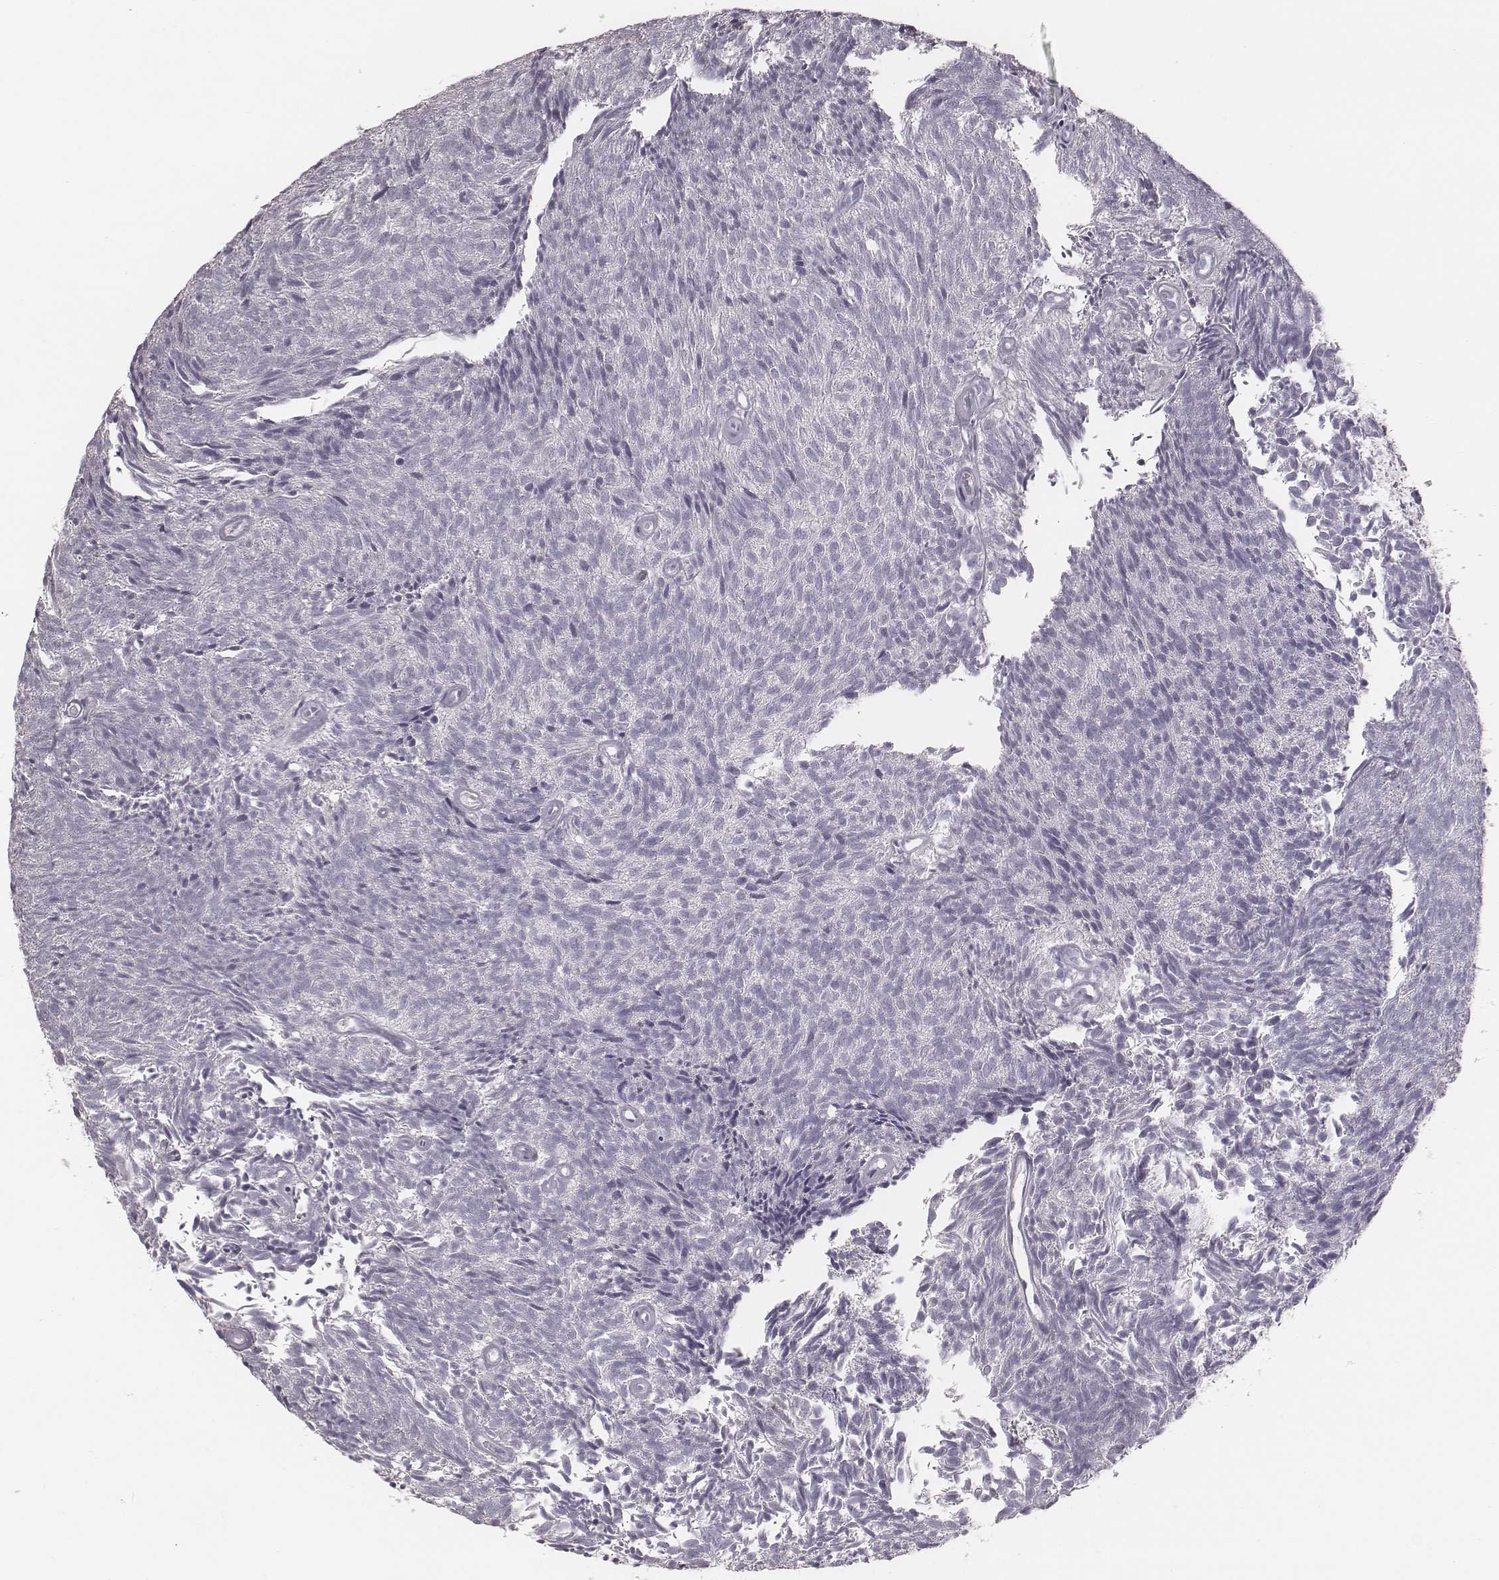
{"staining": {"intensity": "negative", "quantity": "none", "location": "none"}, "tissue": "urothelial cancer", "cell_type": "Tumor cells", "image_type": "cancer", "snomed": [{"axis": "morphology", "description": "Urothelial carcinoma, Low grade"}, {"axis": "topography", "description": "Urinary bladder"}], "caption": "Urothelial cancer was stained to show a protein in brown. There is no significant staining in tumor cells. (Stains: DAB (3,3'-diaminobenzidine) immunohistochemistry with hematoxylin counter stain, Microscopy: brightfield microscopy at high magnification).", "gene": "CSHL1", "patient": {"sex": "male", "age": 77}}